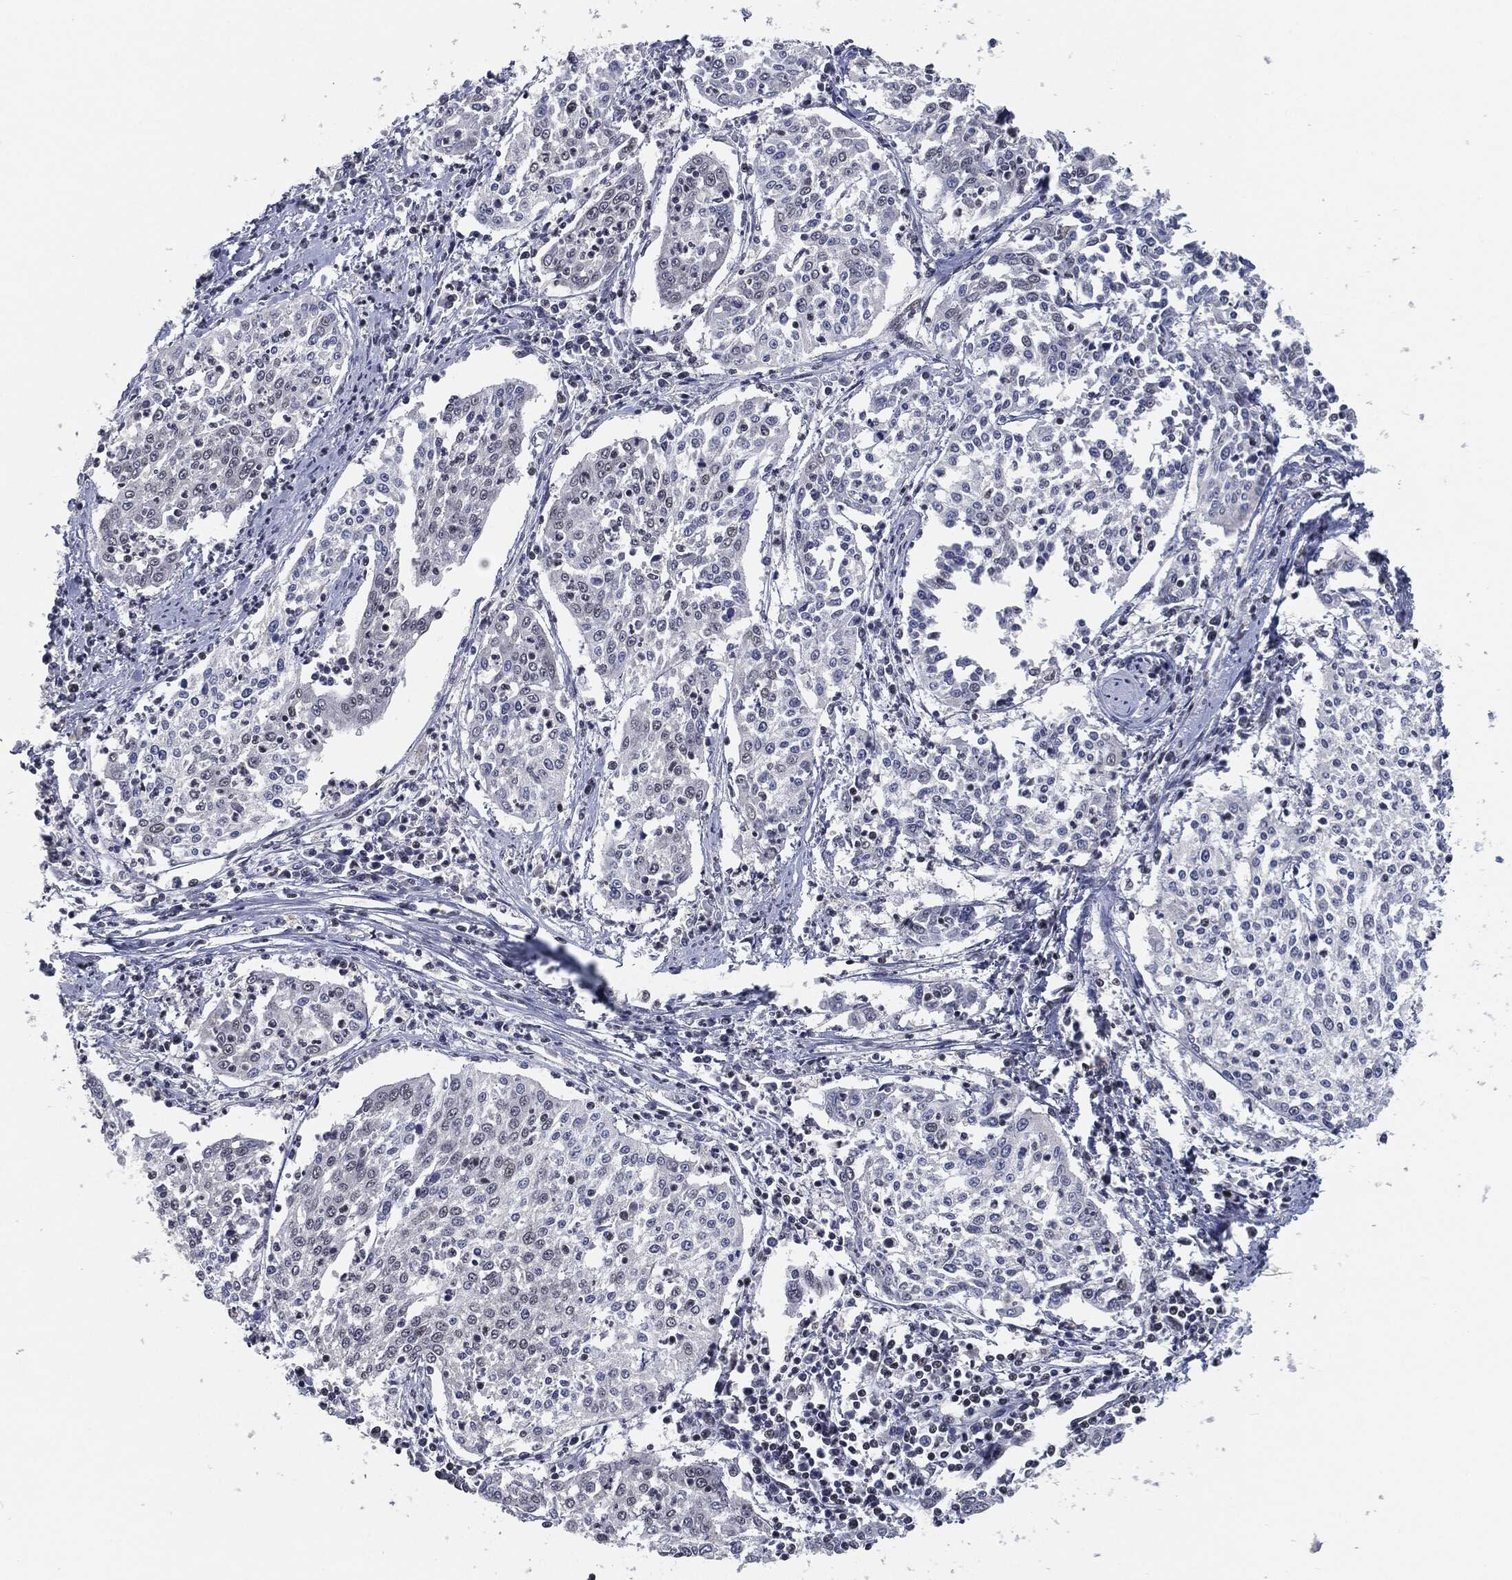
{"staining": {"intensity": "negative", "quantity": "none", "location": "none"}, "tissue": "cervical cancer", "cell_type": "Tumor cells", "image_type": "cancer", "snomed": [{"axis": "morphology", "description": "Squamous cell carcinoma, NOS"}, {"axis": "topography", "description": "Cervix"}], "caption": "This is a photomicrograph of immunohistochemistry (IHC) staining of cervical cancer (squamous cell carcinoma), which shows no staining in tumor cells.", "gene": "ANXA1", "patient": {"sex": "female", "age": 41}}